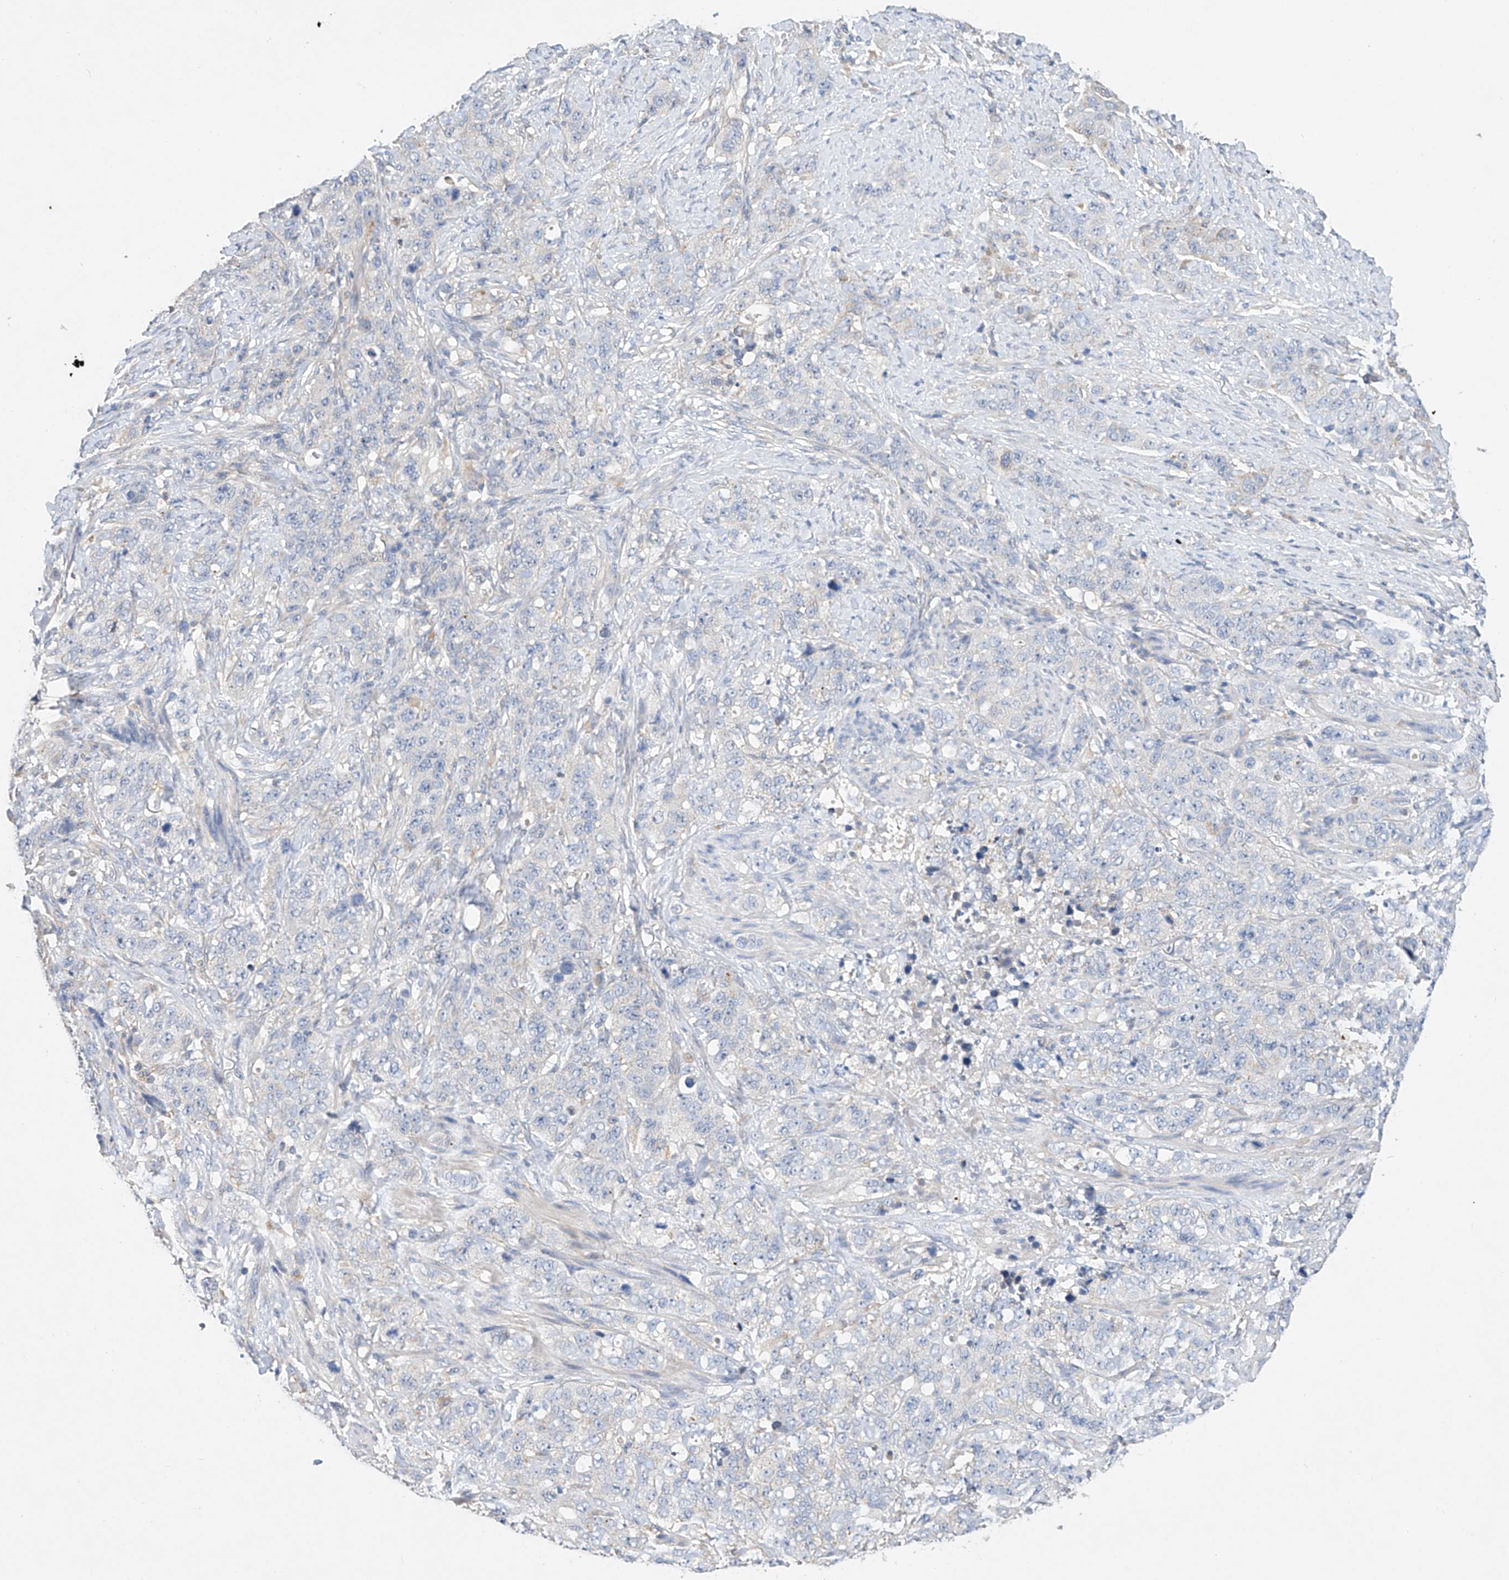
{"staining": {"intensity": "negative", "quantity": "none", "location": "none"}, "tissue": "stomach cancer", "cell_type": "Tumor cells", "image_type": "cancer", "snomed": [{"axis": "morphology", "description": "Adenocarcinoma, NOS"}, {"axis": "topography", "description": "Stomach"}], "caption": "High power microscopy histopathology image of an IHC histopathology image of stomach adenocarcinoma, revealing no significant staining in tumor cells.", "gene": "AMD1", "patient": {"sex": "male", "age": 48}}